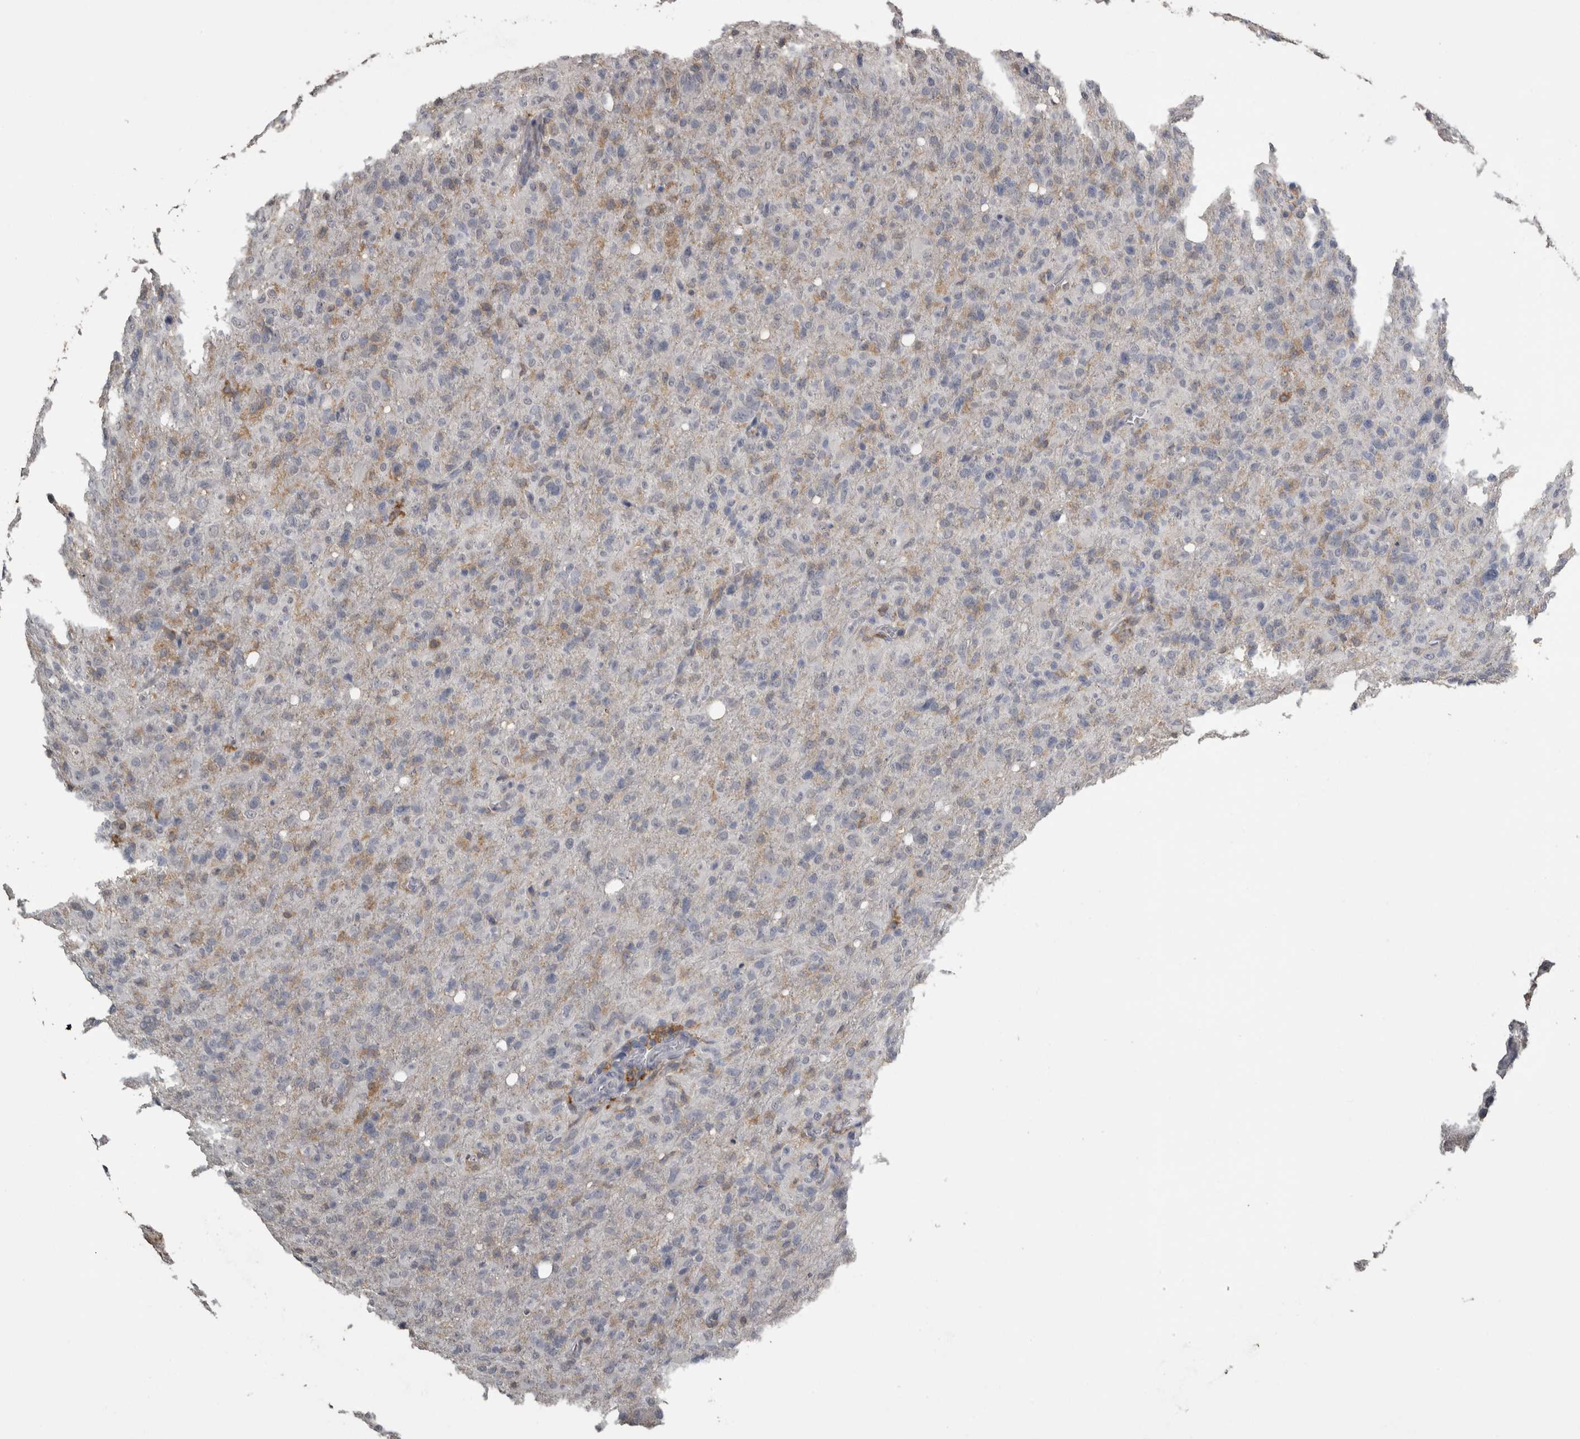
{"staining": {"intensity": "weak", "quantity": "<25%", "location": "cytoplasmic/membranous"}, "tissue": "glioma", "cell_type": "Tumor cells", "image_type": "cancer", "snomed": [{"axis": "morphology", "description": "Glioma, malignant, High grade"}, {"axis": "topography", "description": "Brain"}], "caption": "Tumor cells show no significant expression in high-grade glioma (malignant).", "gene": "PIK3AP1", "patient": {"sex": "female", "age": 57}}